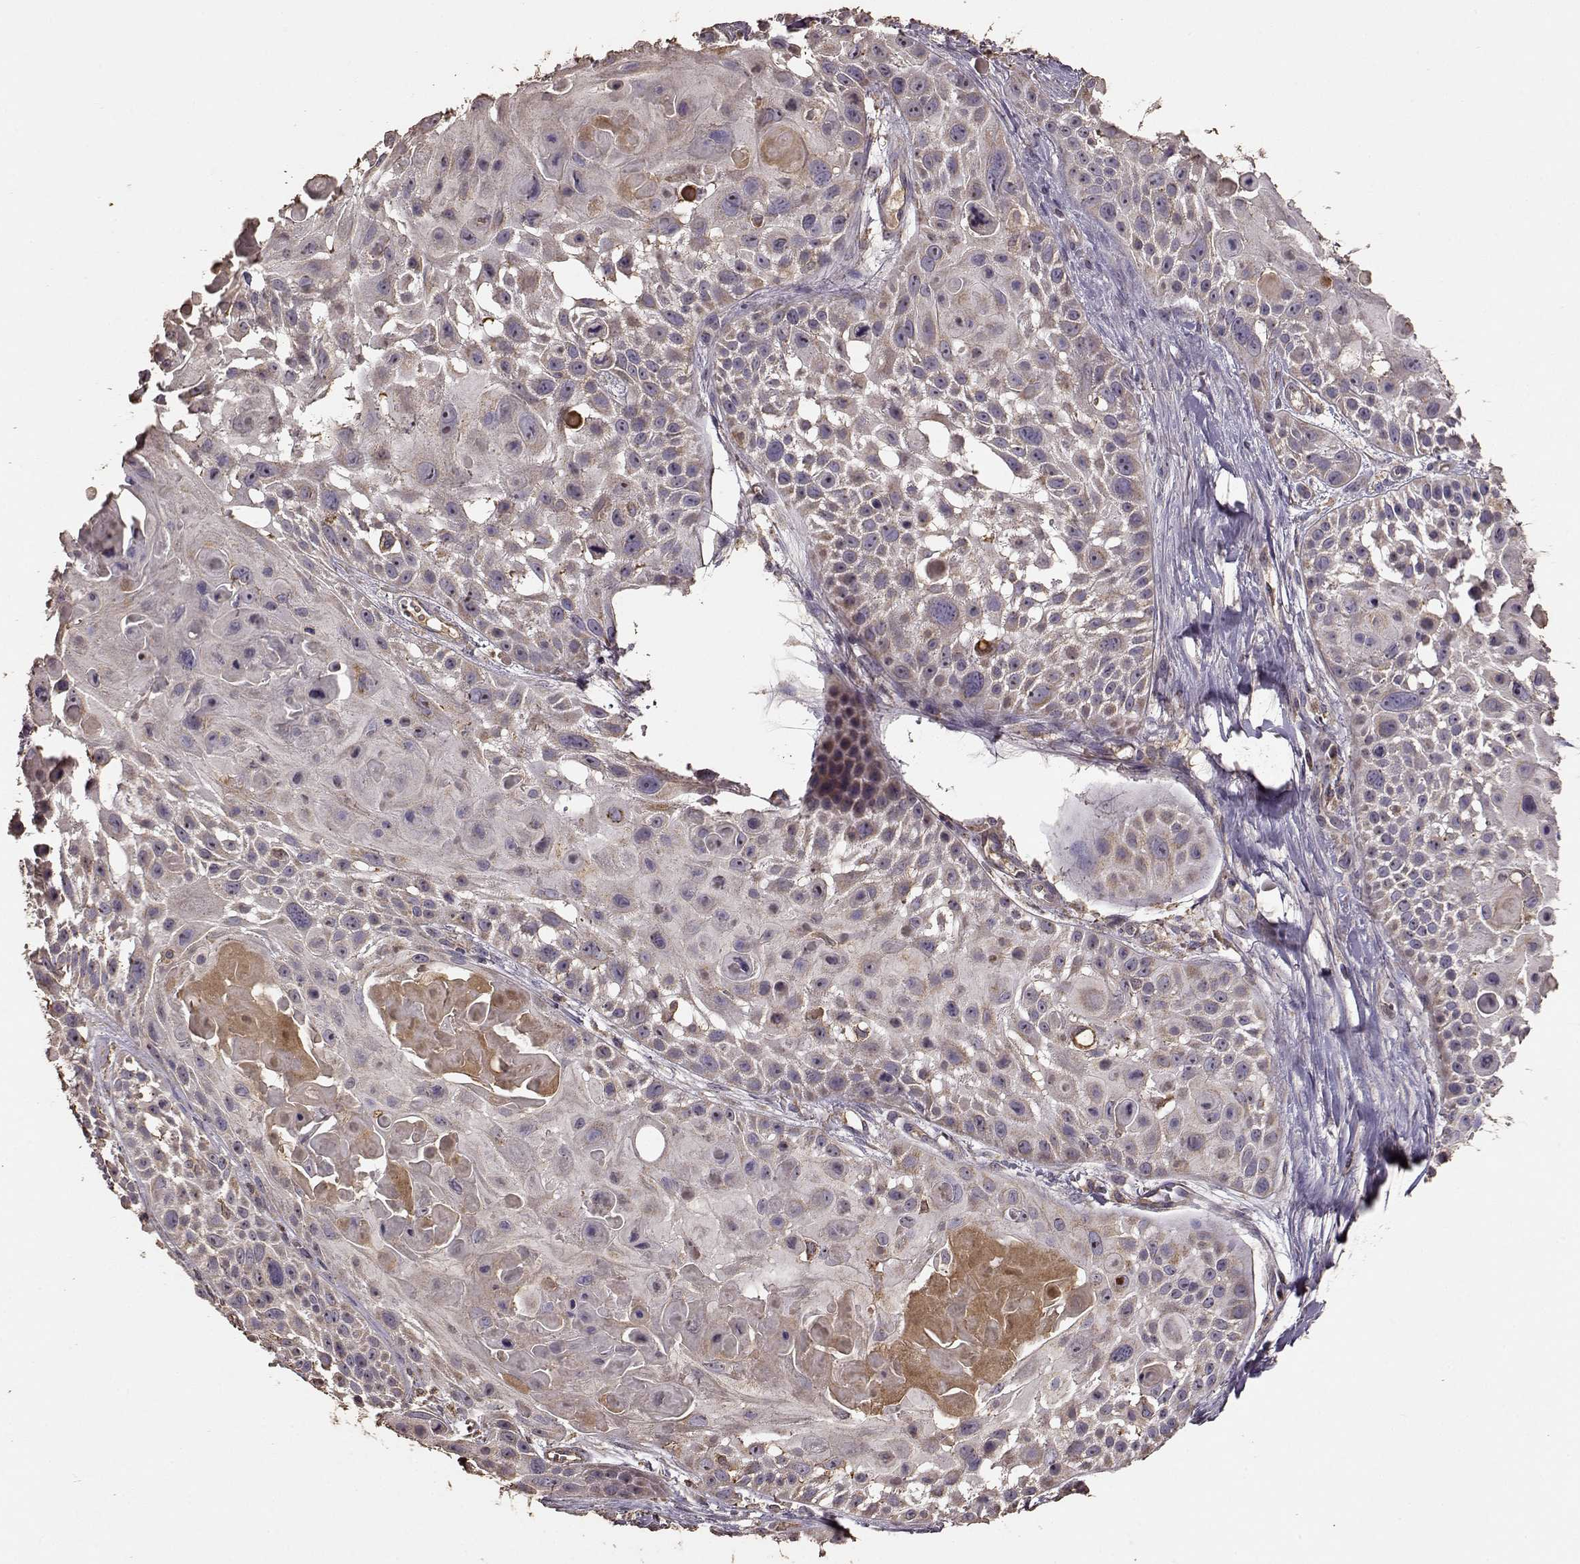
{"staining": {"intensity": "weak", "quantity": "<25%", "location": "cytoplasmic/membranous"}, "tissue": "skin cancer", "cell_type": "Tumor cells", "image_type": "cancer", "snomed": [{"axis": "morphology", "description": "Squamous cell carcinoma, NOS"}, {"axis": "topography", "description": "Skin"}, {"axis": "topography", "description": "Anal"}], "caption": "Tumor cells are negative for protein expression in human squamous cell carcinoma (skin).", "gene": "PTGES2", "patient": {"sex": "female", "age": 75}}